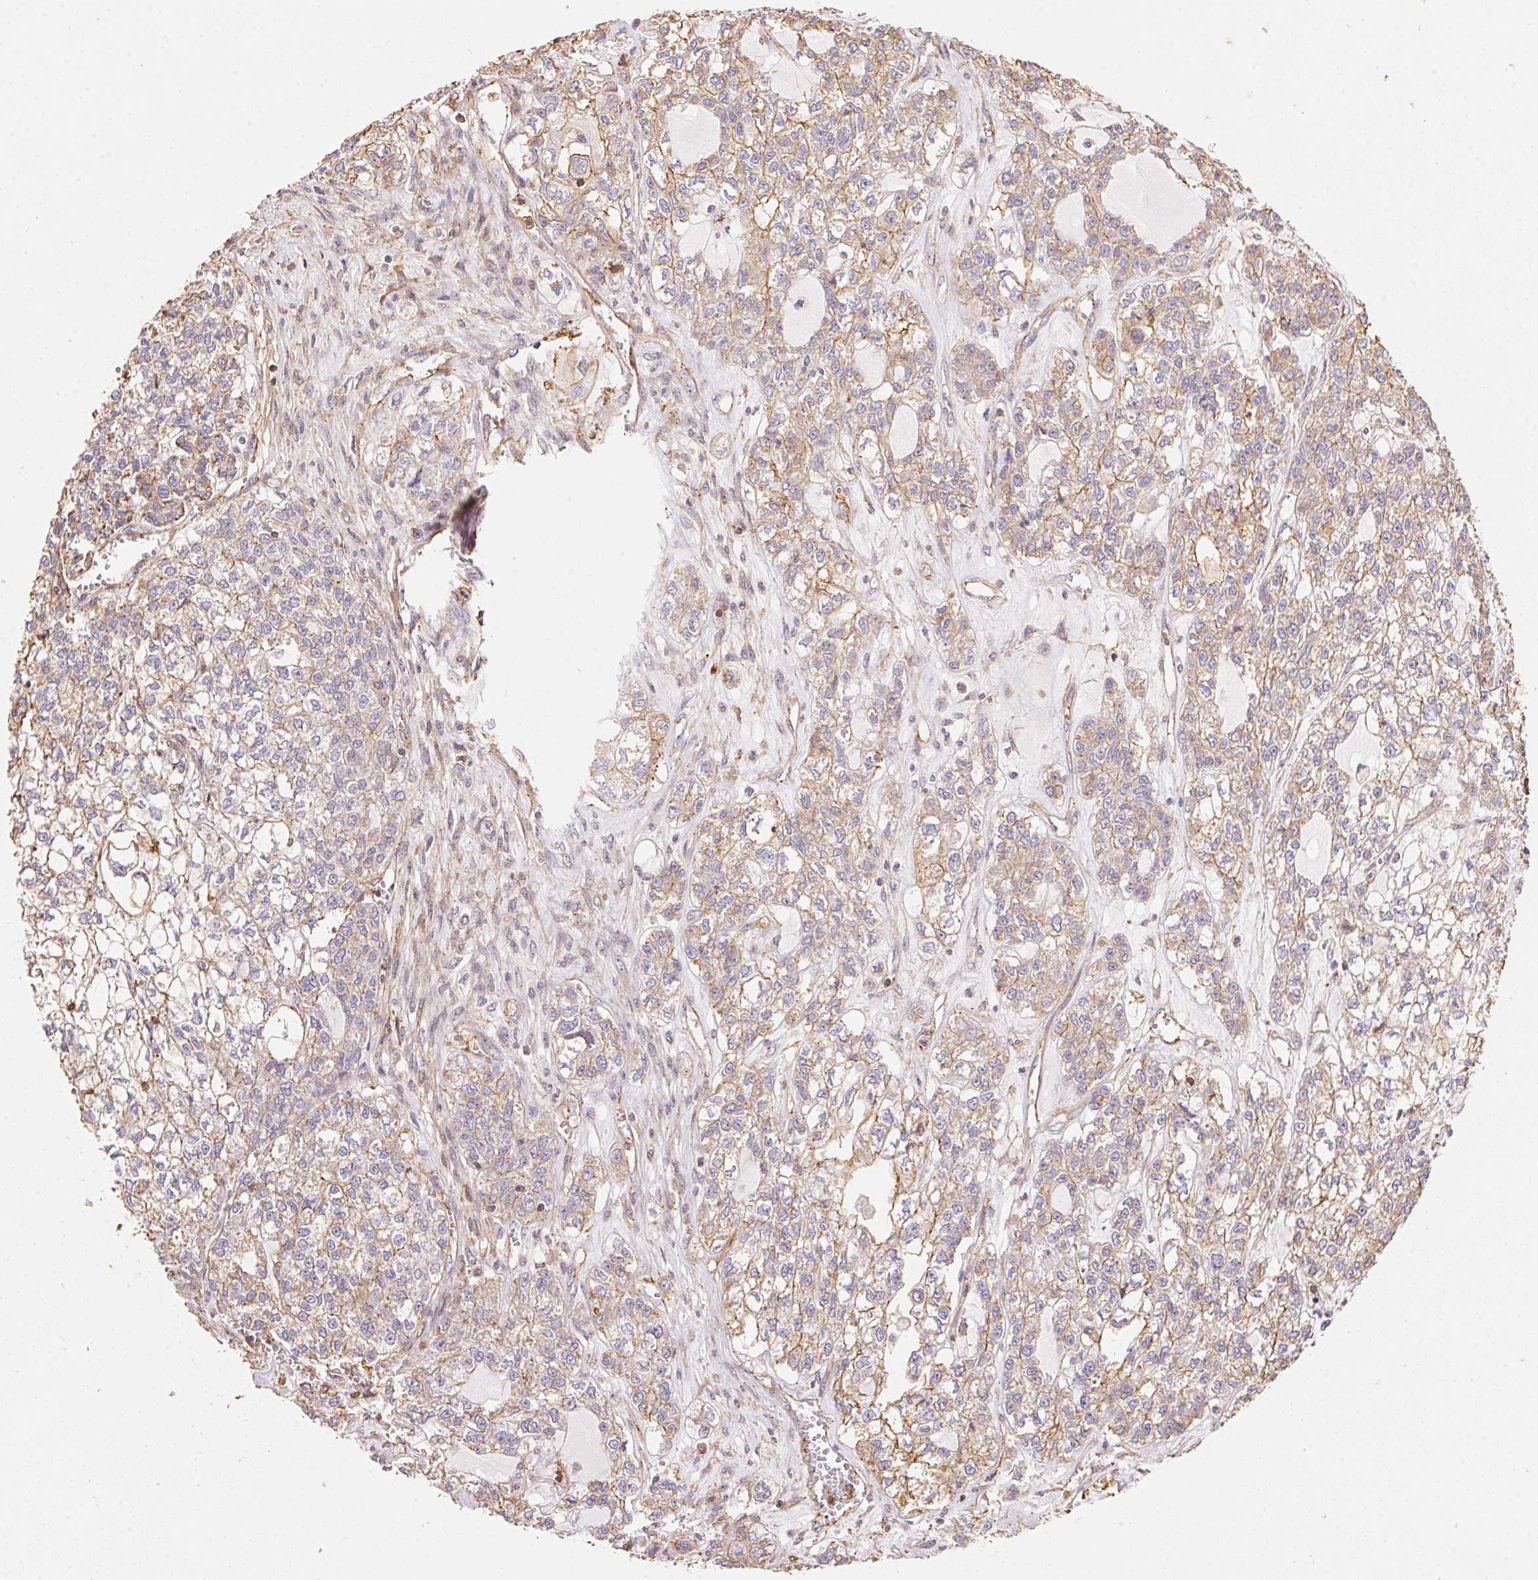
{"staining": {"intensity": "weak", "quantity": "25%-75%", "location": "cytoplasmic/membranous"}, "tissue": "ovarian cancer", "cell_type": "Tumor cells", "image_type": "cancer", "snomed": [{"axis": "morphology", "description": "Carcinoma, endometroid"}, {"axis": "topography", "description": "Ovary"}], "caption": "A brown stain labels weak cytoplasmic/membranous positivity of a protein in ovarian cancer (endometroid carcinoma) tumor cells.", "gene": "FRAS1", "patient": {"sex": "female", "age": 64}}